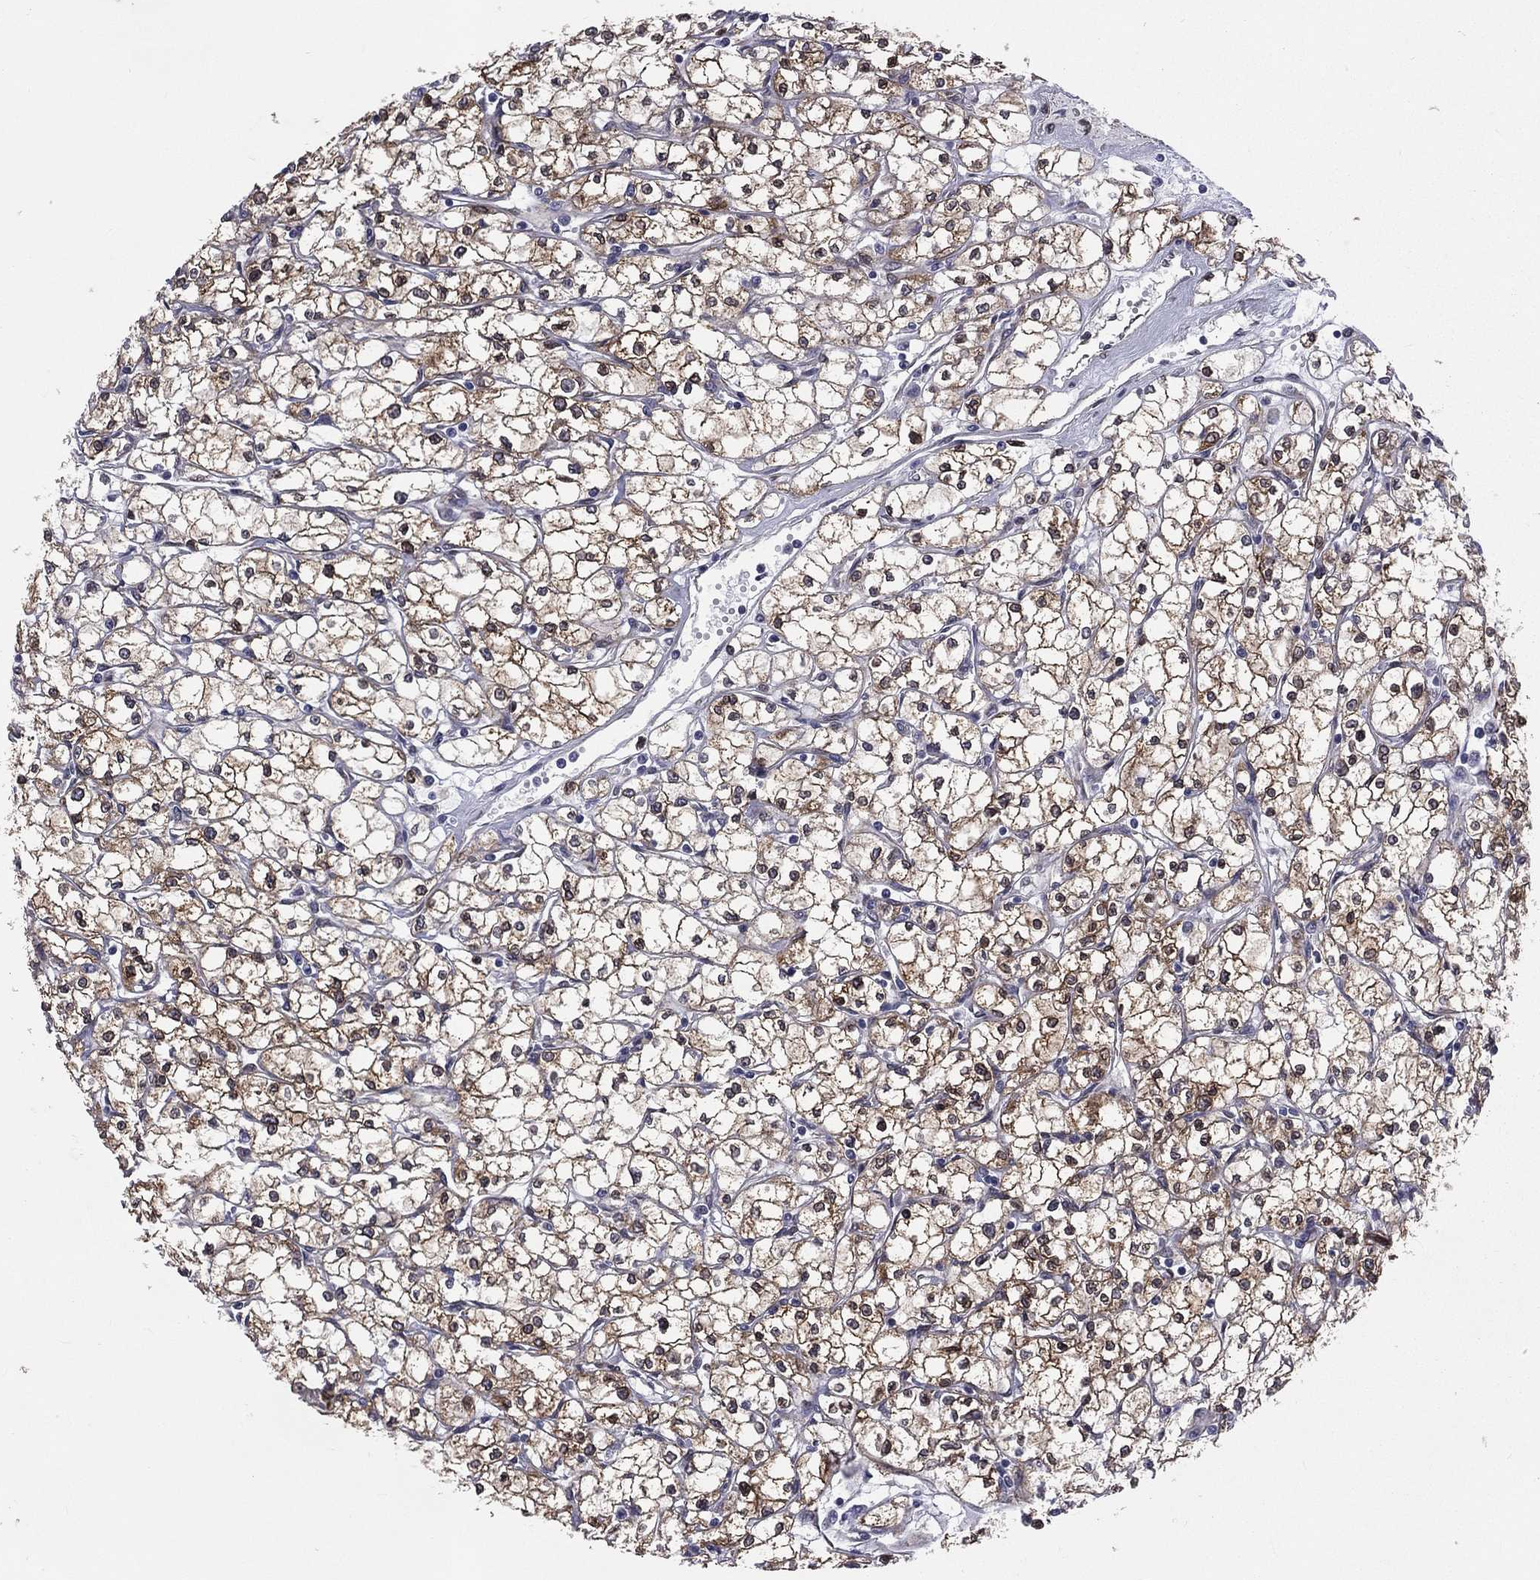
{"staining": {"intensity": "moderate", "quantity": ">75%", "location": "cytoplasmic/membranous"}, "tissue": "renal cancer", "cell_type": "Tumor cells", "image_type": "cancer", "snomed": [{"axis": "morphology", "description": "Adenocarcinoma, NOS"}, {"axis": "topography", "description": "Kidney"}], "caption": "A brown stain shows moderate cytoplasmic/membranous expression of a protein in renal cancer (adenocarcinoma) tumor cells. (brown staining indicates protein expression, while blue staining denotes nuclei).", "gene": "PGRMC1", "patient": {"sex": "male", "age": 67}}